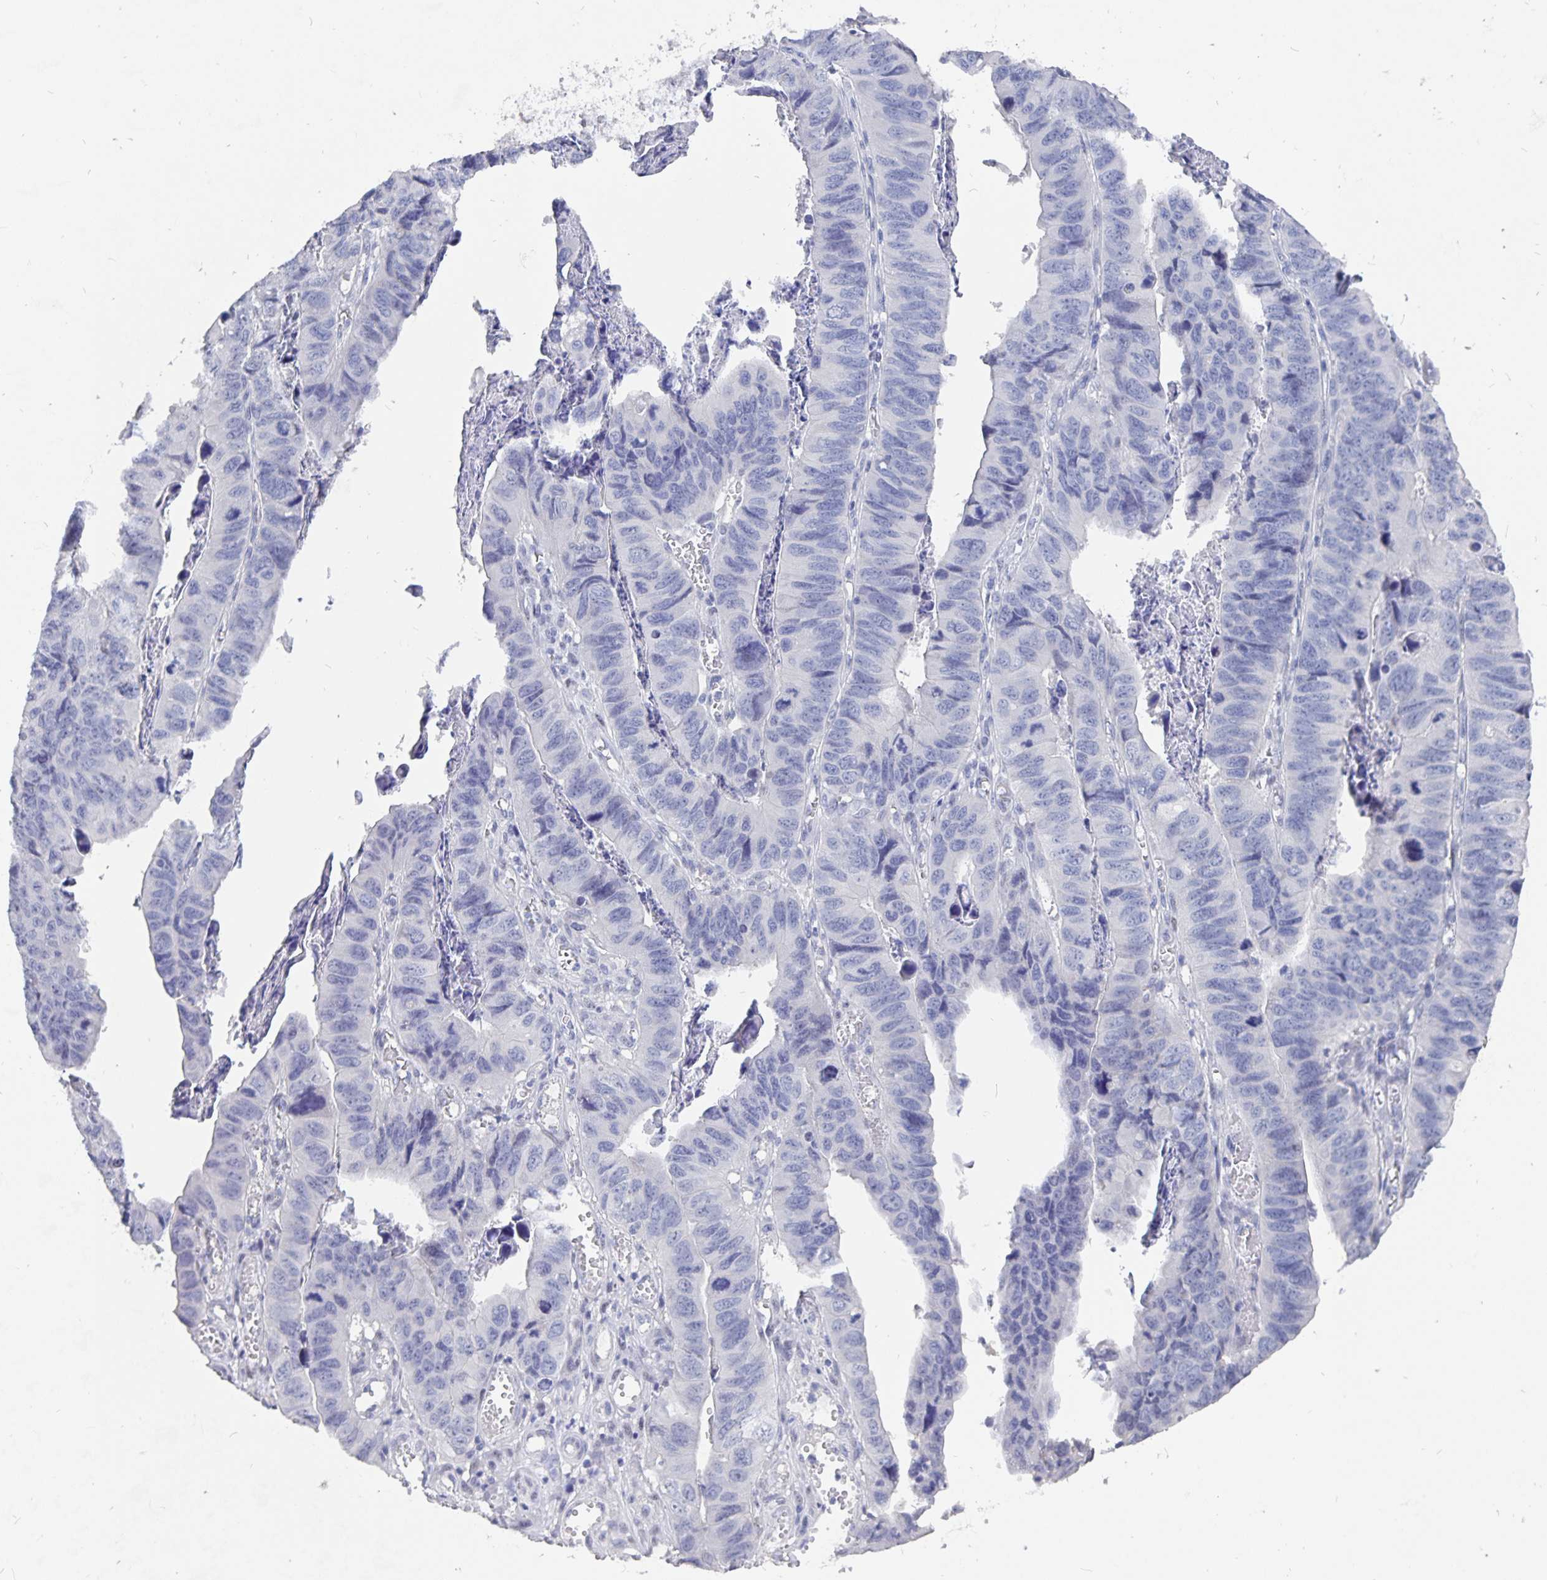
{"staining": {"intensity": "negative", "quantity": "none", "location": "none"}, "tissue": "stomach cancer", "cell_type": "Tumor cells", "image_type": "cancer", "snomed": [{"axis": "morphology", "description": "Adenocarcinoma, NOS"}, {"axis": "topography", "description": "Stomach, lower"}], "caption": "Immunohistochemistry micrograph of neoplastic tissue: stomach cancer stained with DAB displays no significant protein staining in tumor cells. (DAB (3,3'-diaminobenzidine) IHC, high magnification).", "gene": "SMOC1", "patient": {"sex": "male", "age": 77}}